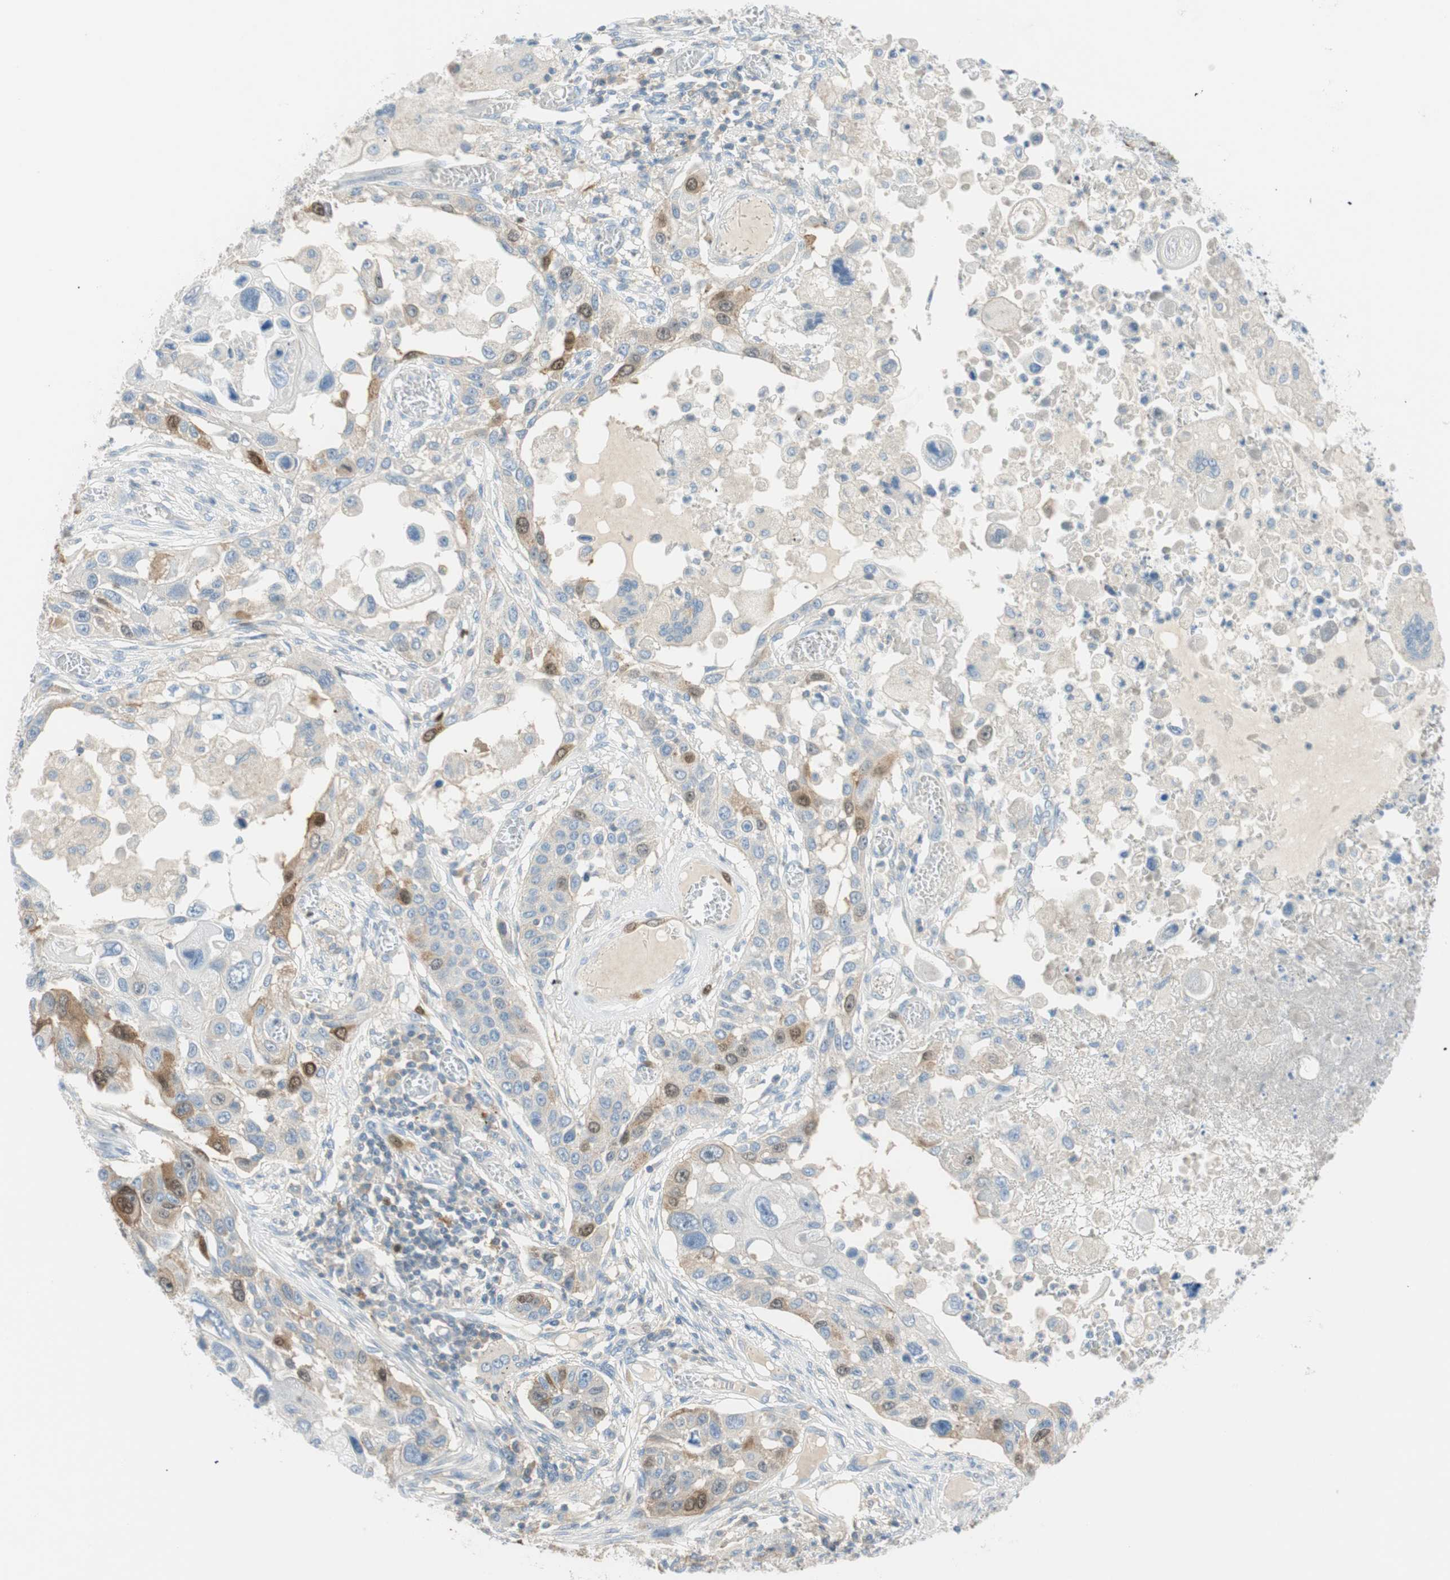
{"staining": {"intensity": "weak", "quantity": "<25%", "location": "cytoplasmic/membranous,nuclear"}, "tissue": "lung cancer", "cell_type": "Tumor cells", "image_type": "cancer", "snomed": [{"axis": "morphology", "description": "Squamous cell carcinoma, NOS"}, {"axis": "topography", "description": "Lung"}], "caption": "There is no significant positivity in tumor cells of lung squamous cell carcinoma. (Stains: DAB IHC with hematoxylin counter stain, Microscopy: brightfield microscopy at high magnification).", "gene": "PTTG1", "patient": {"sex": "male", "age": 71}}